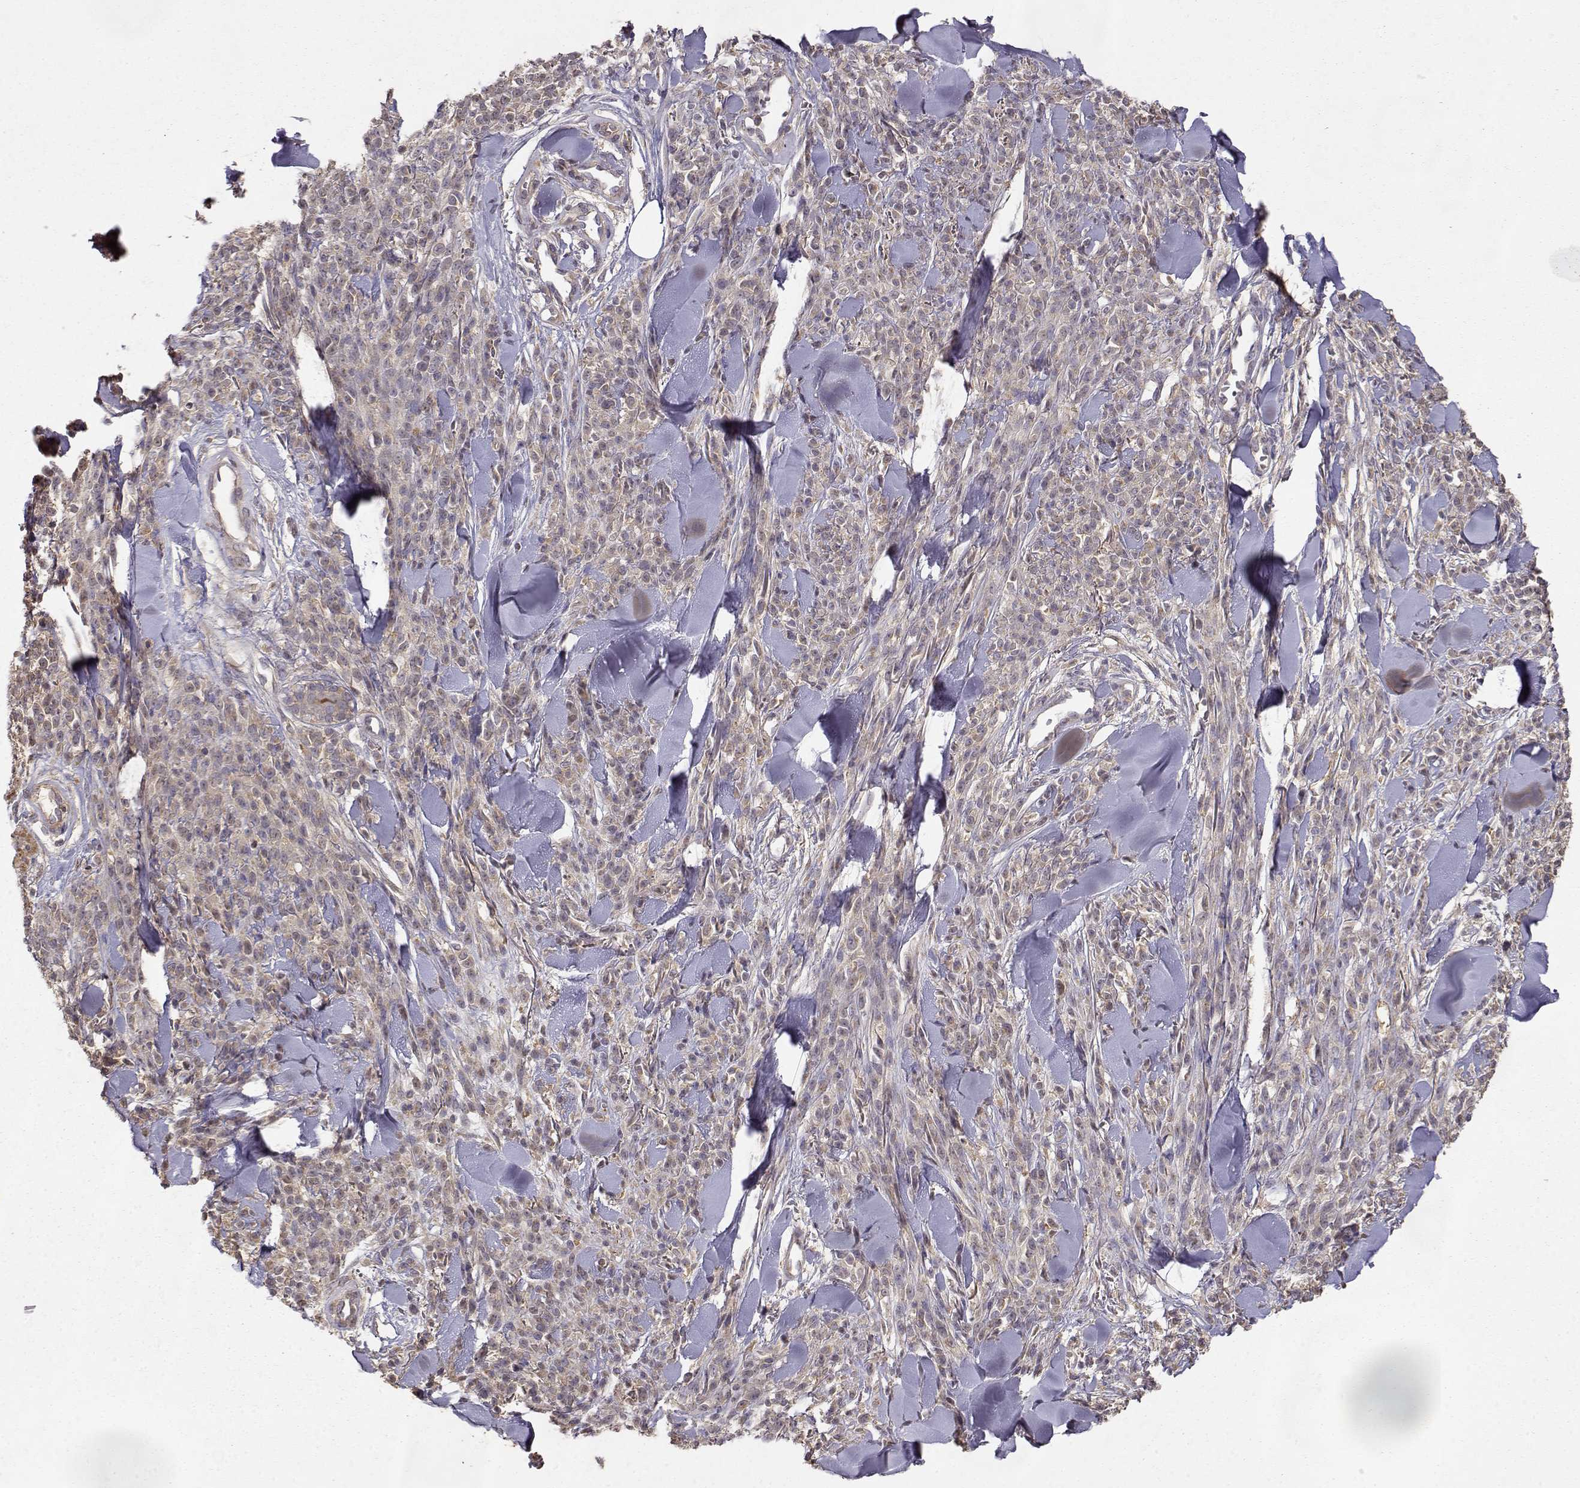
{"staining": {"intensity": "weak", "quantity": ">75%", "location": "cytoplasmic/membranous"}, "tissue": "melanoma", "cell_type": "Tumor cells", "image_type": "cancer", "snomed": [{"axis": "morphology", "description": "Malignant melanoma, NOS"}, {"axis": "topography", "description": "Skin"}, {"axis": "topography", "description": "Skin of trunk"}], "caption": "This histopathology image demonstrates immunohistochemistry staining of melanoma, with low weak cytoplasmic/membranous positivity in about >75% of tumor cells.", "gene": "CRIM1", "patient": {"sex": "male", "age": 74}}